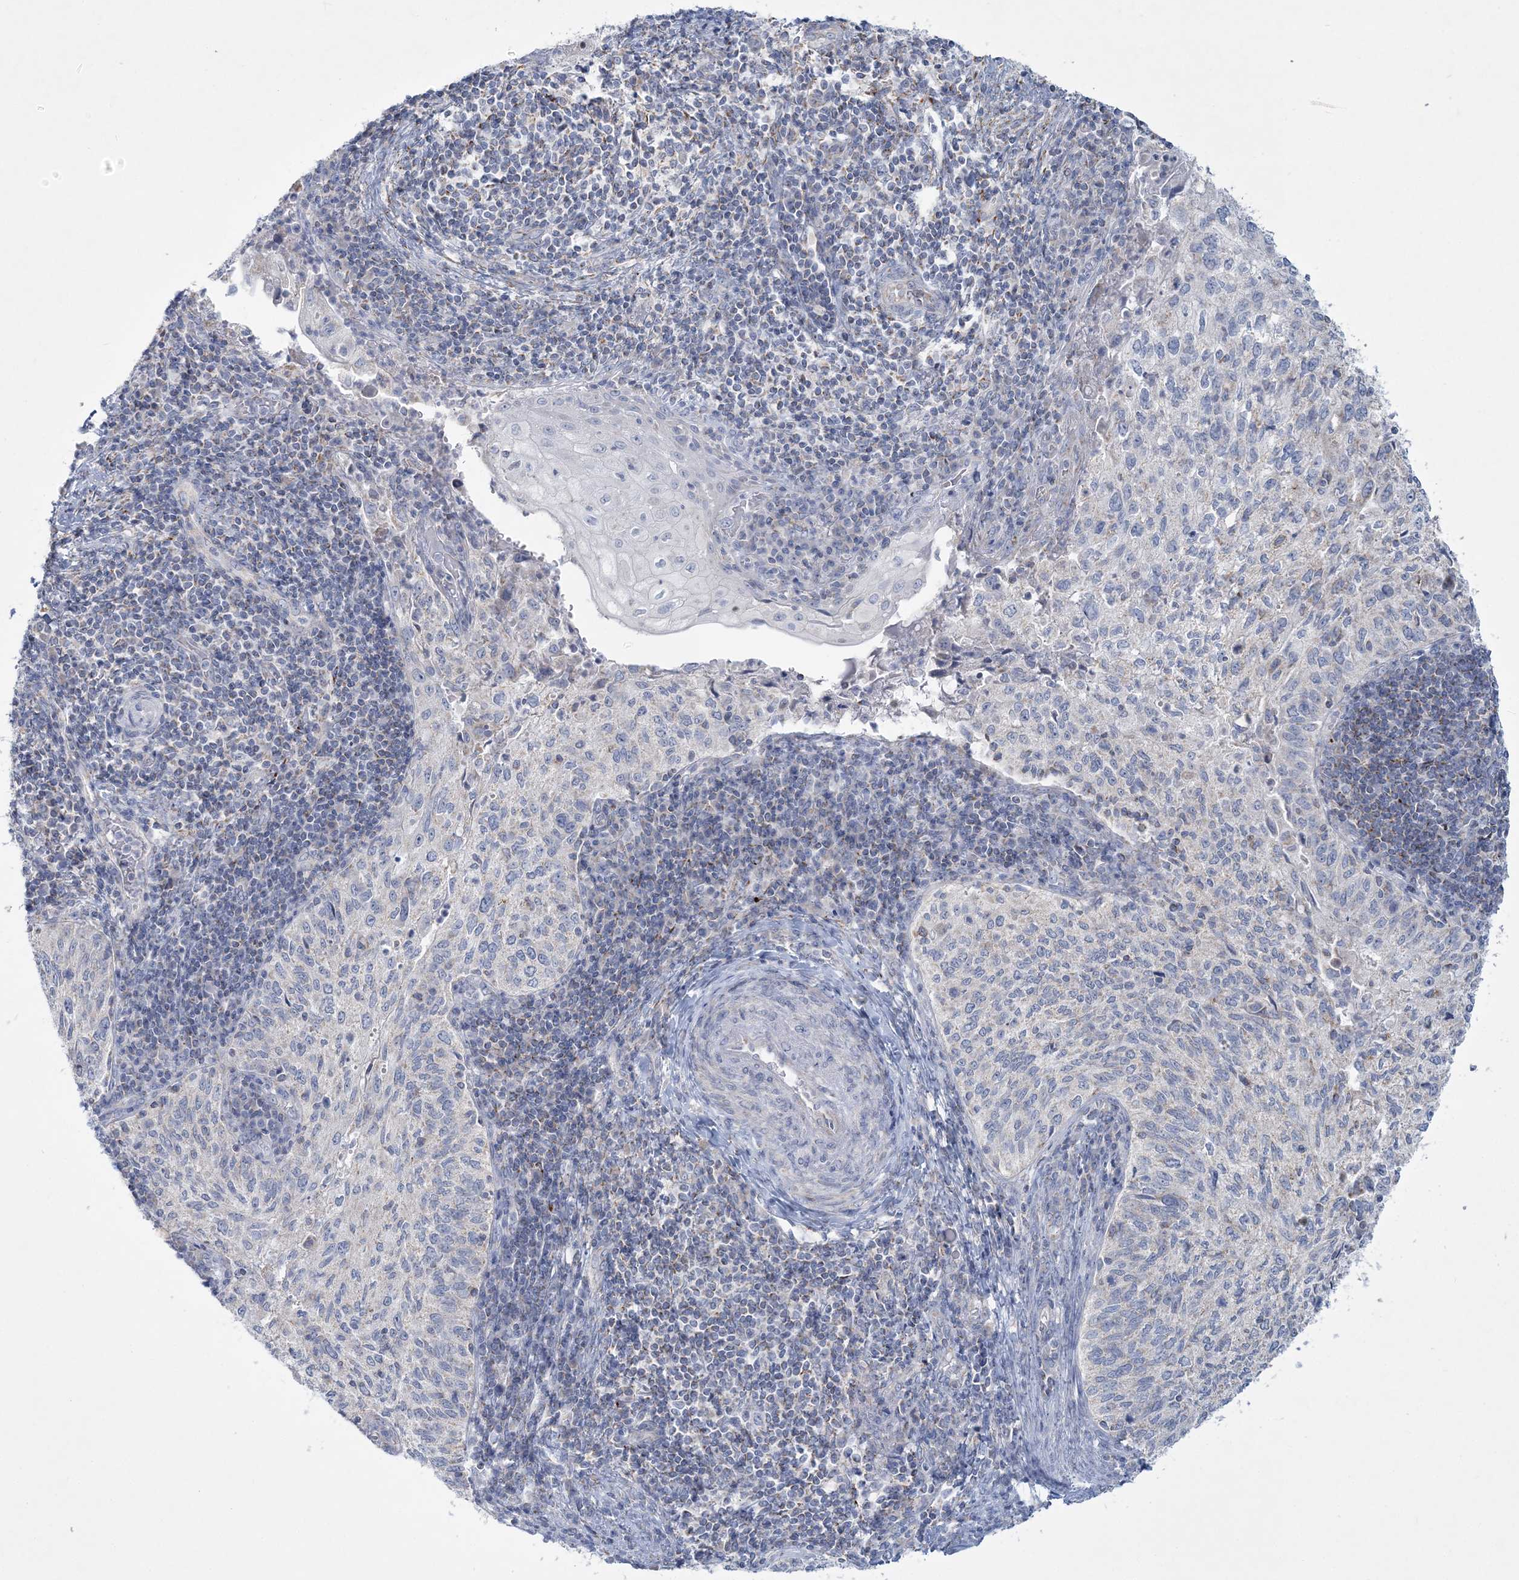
{"staining": {"intensity": "negative", "quantity": "none", "location": "none"}, "tissue": "cervical cancer", "cell_type": "Tumor cells", "image_type": "cancer", "snomed": [{"axis": "morphology", "description": "Squamous cell carcinoma, NOS"}, {"axis": "topography", "description": "Cervix"}], "caption": "Squamous cell carcinoma (cervical) was stained to show a protein in brown. There is no significant staining in tumor cells.", "gene": "TBC1D7", "patient": {"sex": "female", "age": 30}}